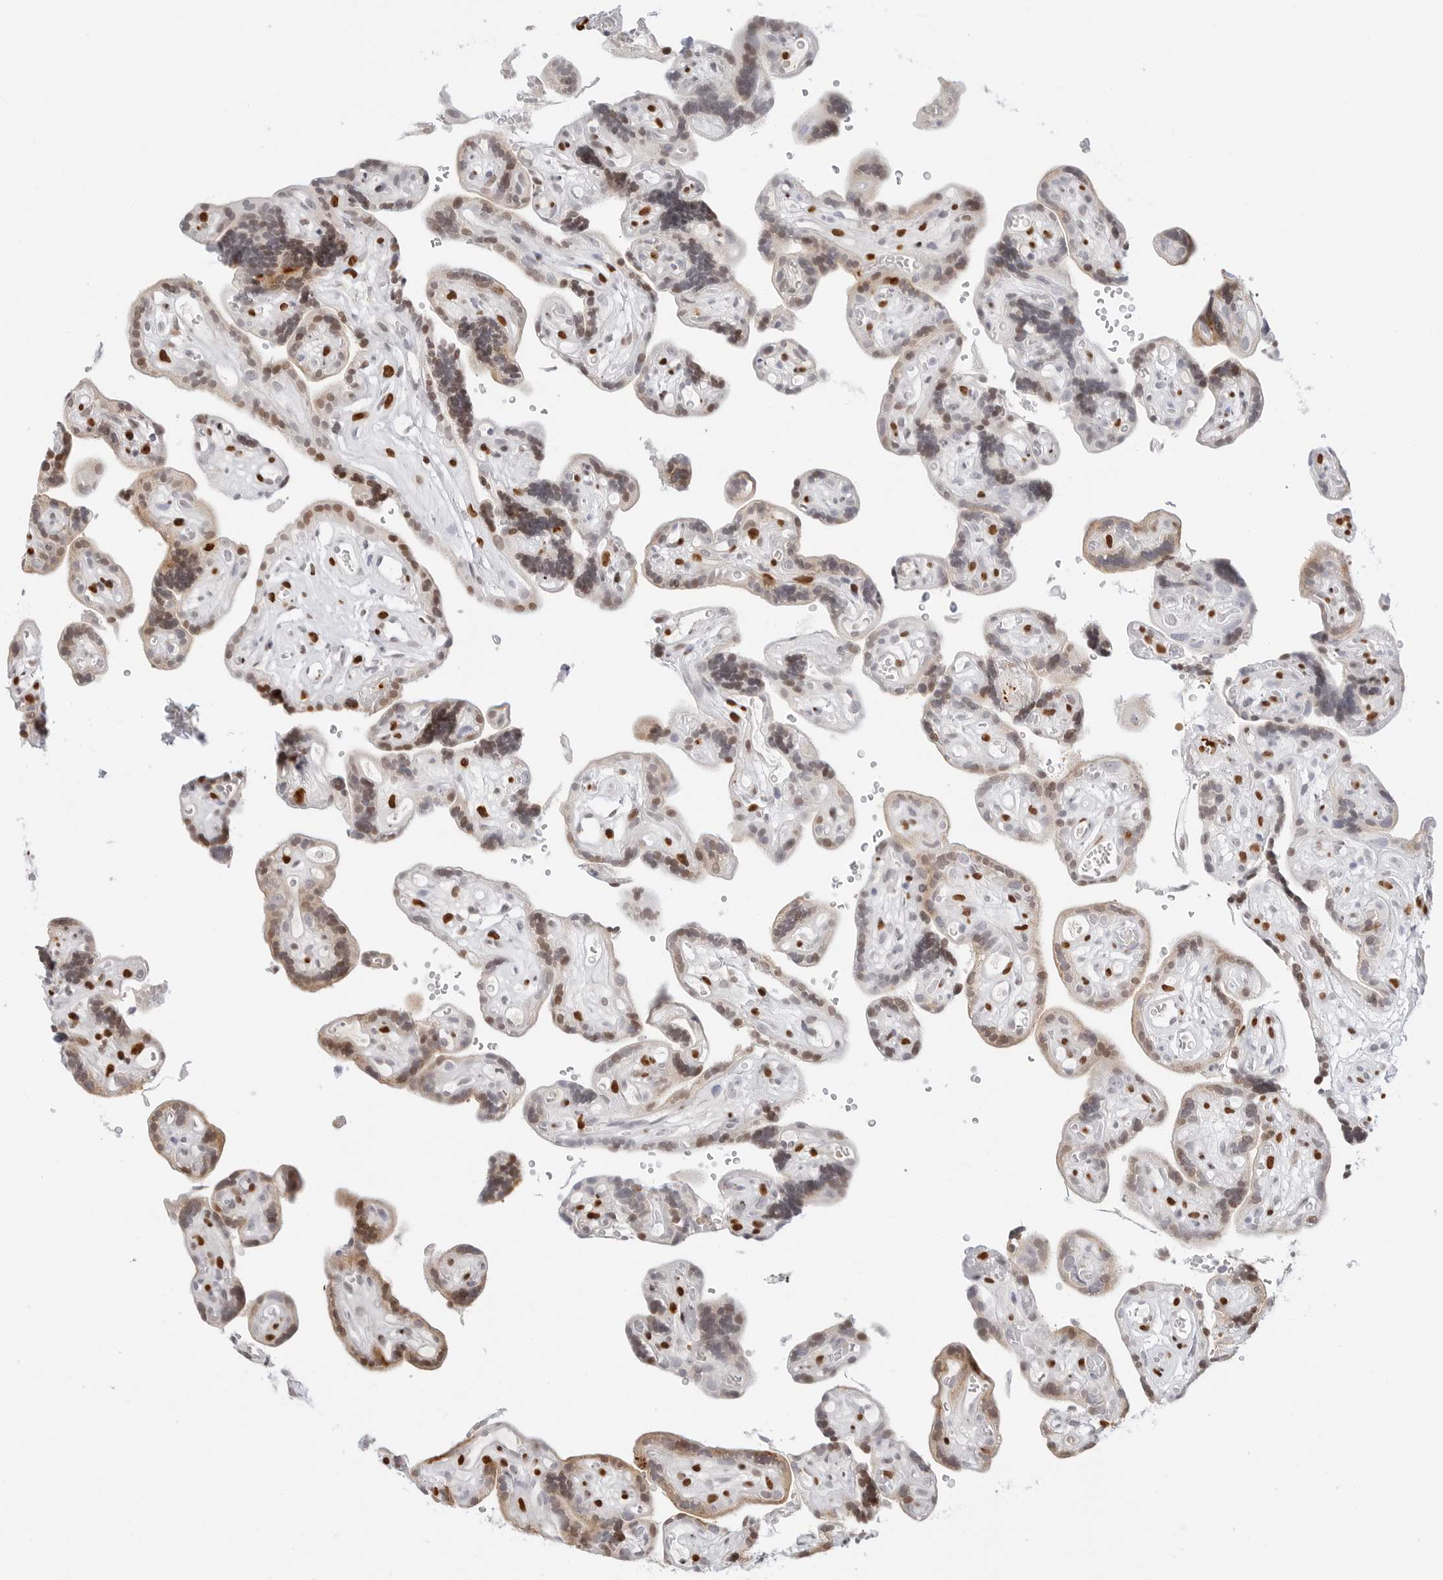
{"staining": {"intensity": "strong", "quantity": "25%-75%", "location": "nuclear"}, "tissue": "placenta", "cell_type": "Decidual cells", "image_type": "normal", "snomed": [{"axis": "morphology", "description": "Normal tissue, NOS"}, {"axis": "topography", "description": "Placenta"}], "caption": "Immunohistochemical staining of normal human placenta displays 25%-75% levels of strong nuclear protein positivity in about 25%-75% of decidual cells. Immunohistochemistry stains the protein in brown and the nuclei are stained blue.", "gene": "SPIDR", "patient": {"sex": "female", "age": 30}}